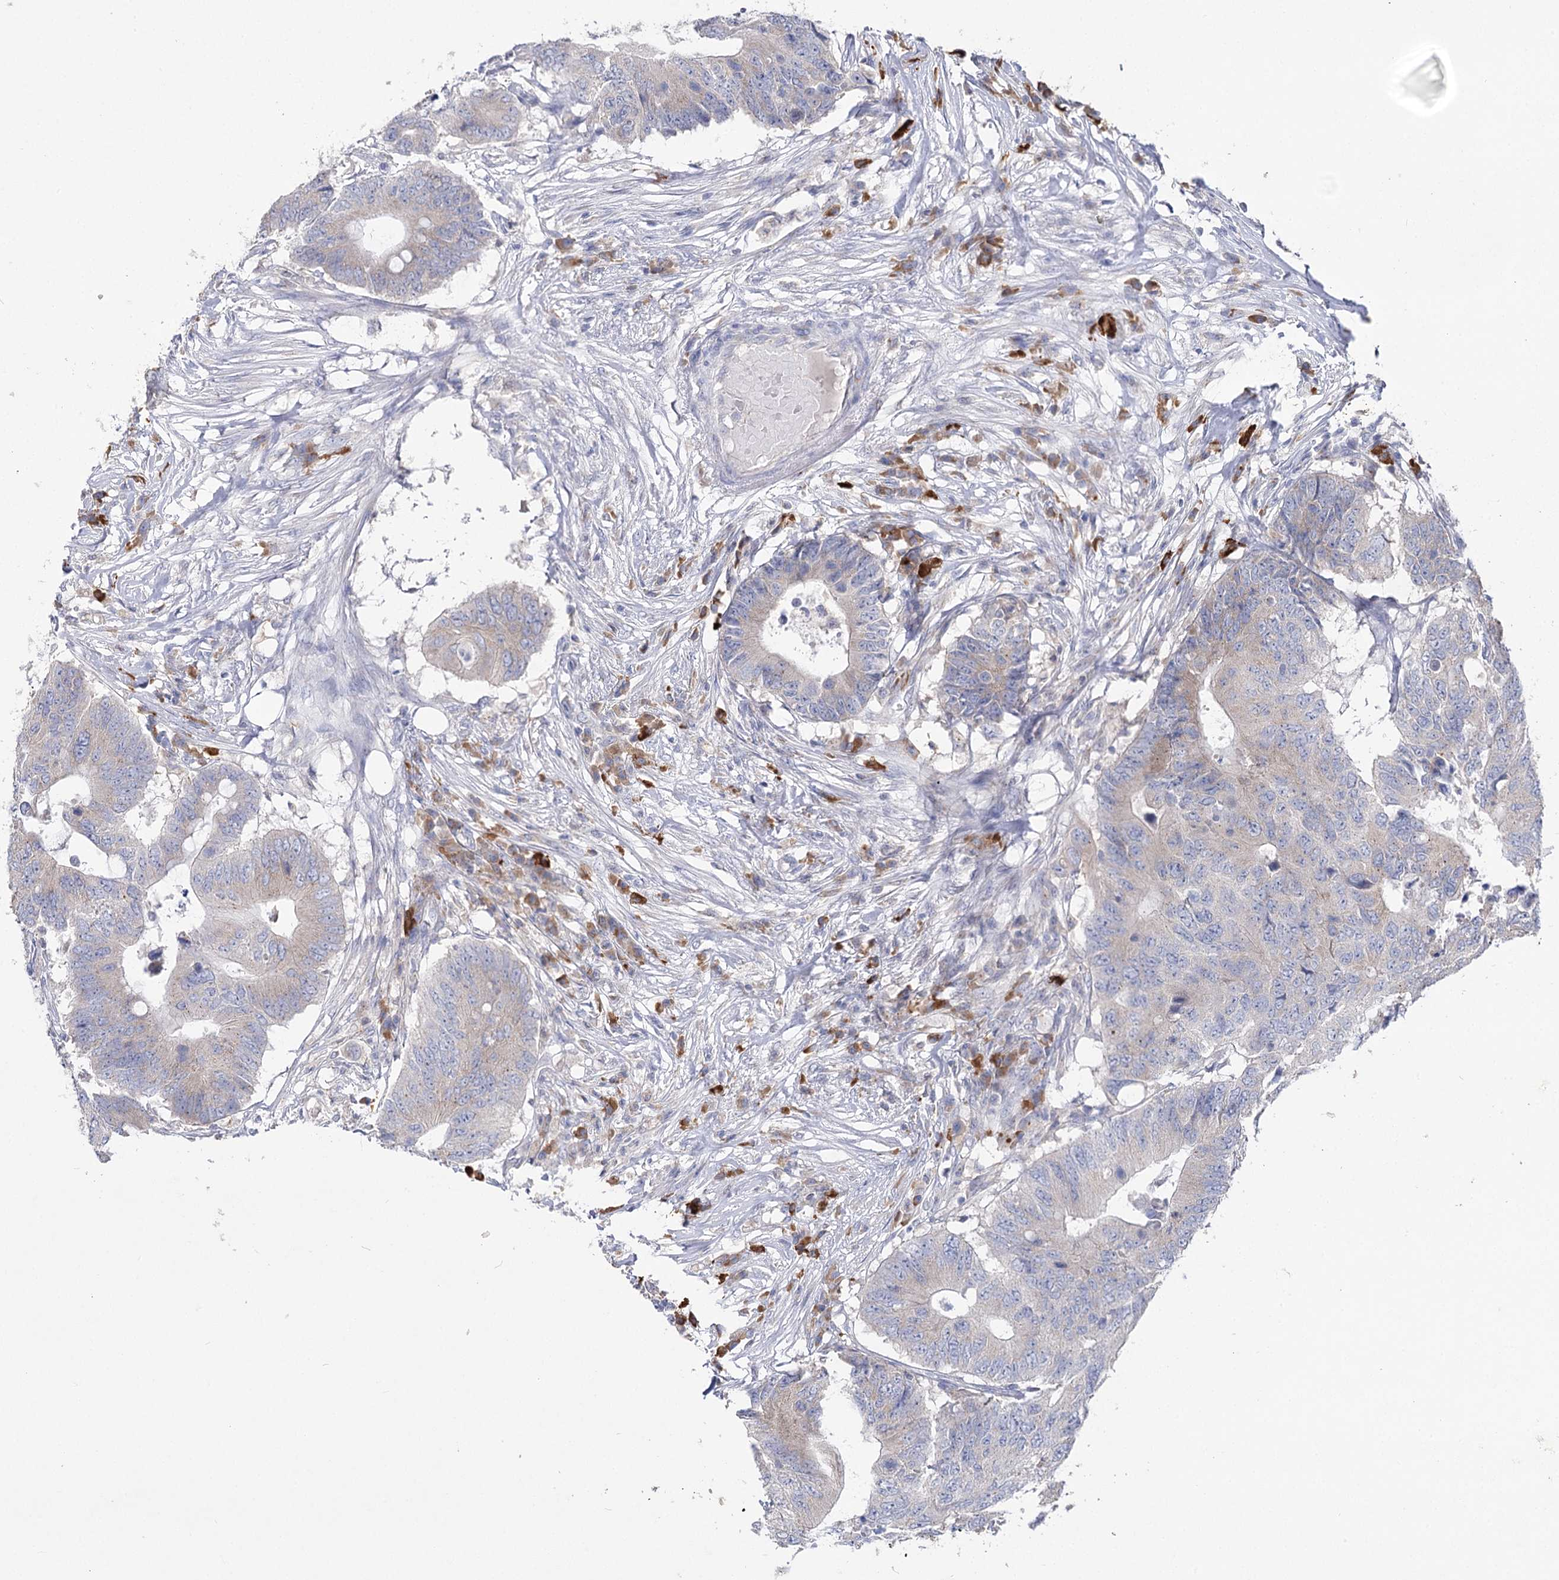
{"staining": {"intensity": "negative", "quantity": "none", "location": "none"}, "tissue": "colorectal cancer", "cell_type": "Tumor cells", "image_type": "cancer", "snomed": [{"axis": "morphology", "description": "Adenocarcinoma, NOS"}, {"axis": "topography", "description": "Colon"}], "caption": "Tumor cells are negative for brown protein staining in colorectal cancer (adenocarcinoma).", "gene": "IL1RAP", "patient": {"sex": "male", "age": 71}}